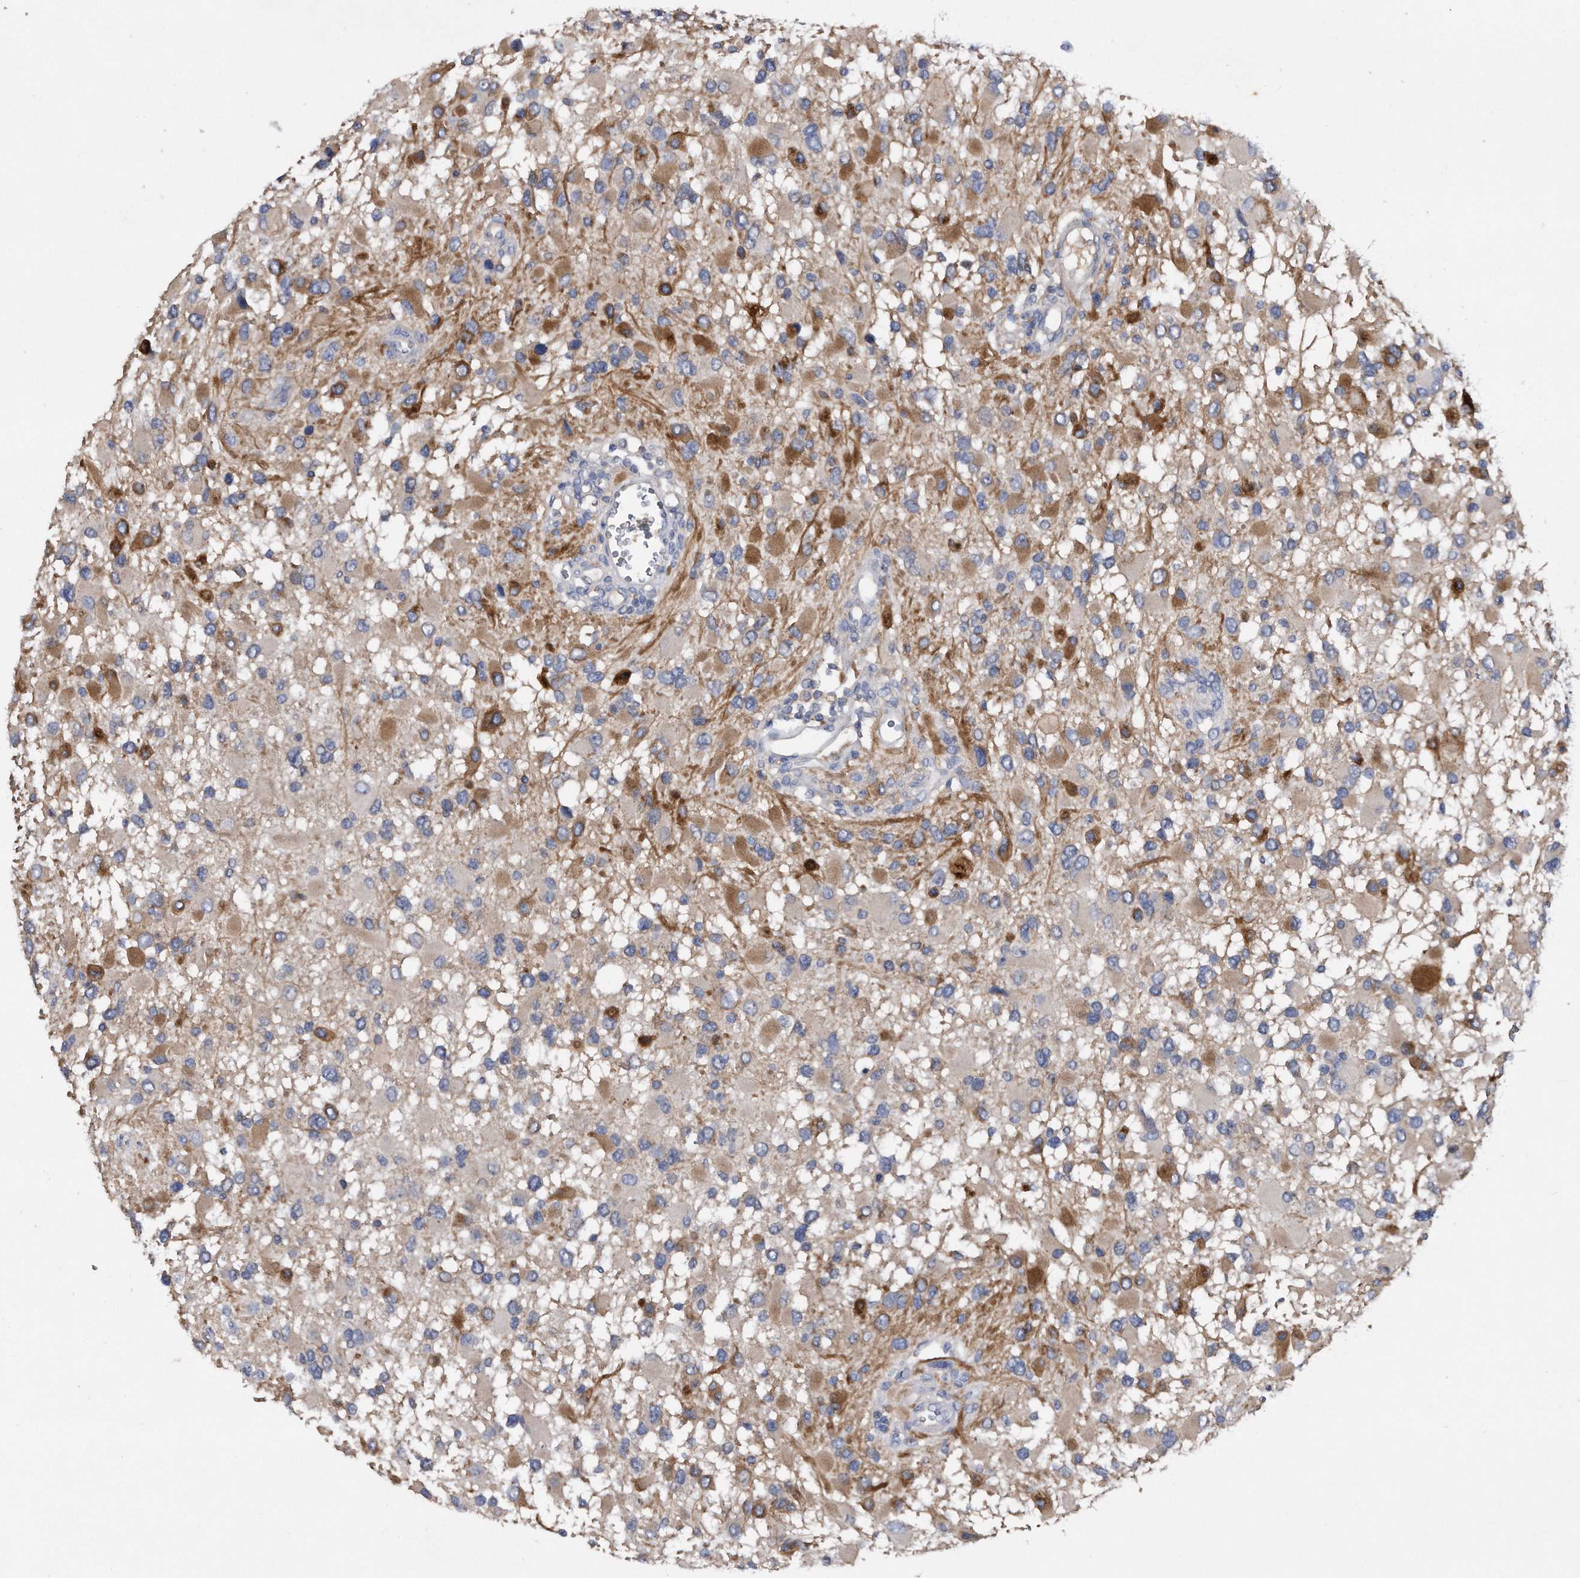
{"staining": {"intensity": "moderate", "quantity": "<25%", "location": "cytoplasmic/membranous"}, "tissue": "glioma", "cell_type": "Tumor cells", "image_type": "cancer", "snomed": [{"axis": "morphology", "description": "Glioma, malignant, High grade"}, {"axis": "topography", "description": "Brain"}], "caption": "The image displays staining of malignant high-grade glioma, revealing moderate cytoplasmic/membranous protein staining (brown color) within tumor cells.", "gene": "ASNS", "patient": {"sex": "male", "age": 53}}